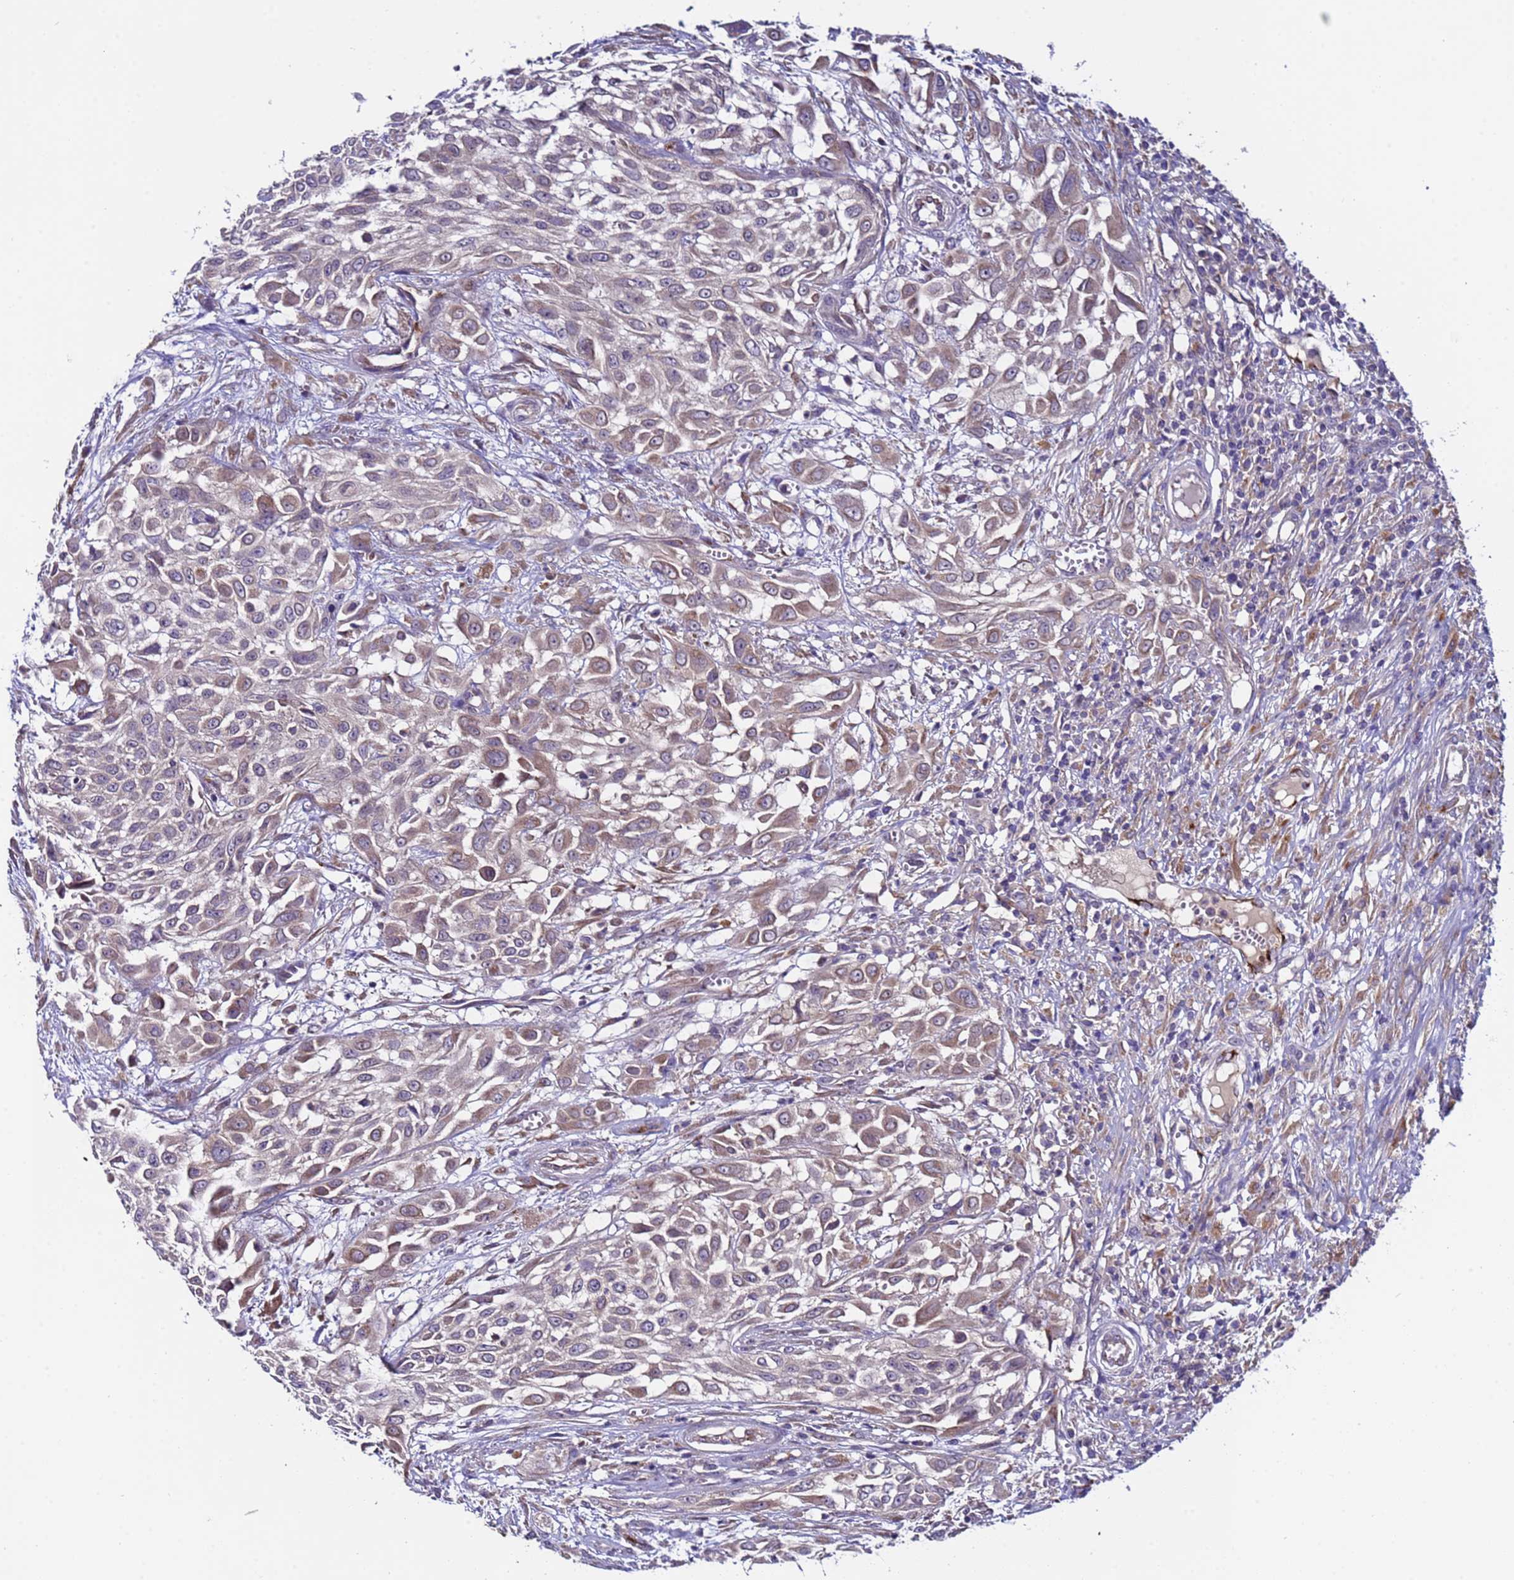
{"staining": {"intensity": "weak", "quantity": "25%-75%", "location": "cytoplasmic/membranous"}, "tissue": "urothelial cancer", "cell_type": "Tumor cells", "image_type": "cancer", "snomed": [{"axis": "morphology", "description": "Urothelial carcinoma, High grade"}, {"axis": "topography", "description": "Urinary bladder"}], "caption": "Immunohistochemical staining of human urothelial carcinoma (high-grade) shows low levels of weak cytoplasmic/membranous expression in about 25%-75% of tumor cells.", "gene": "ZNF248", "patient": {"sex": "male", "age": 57}}